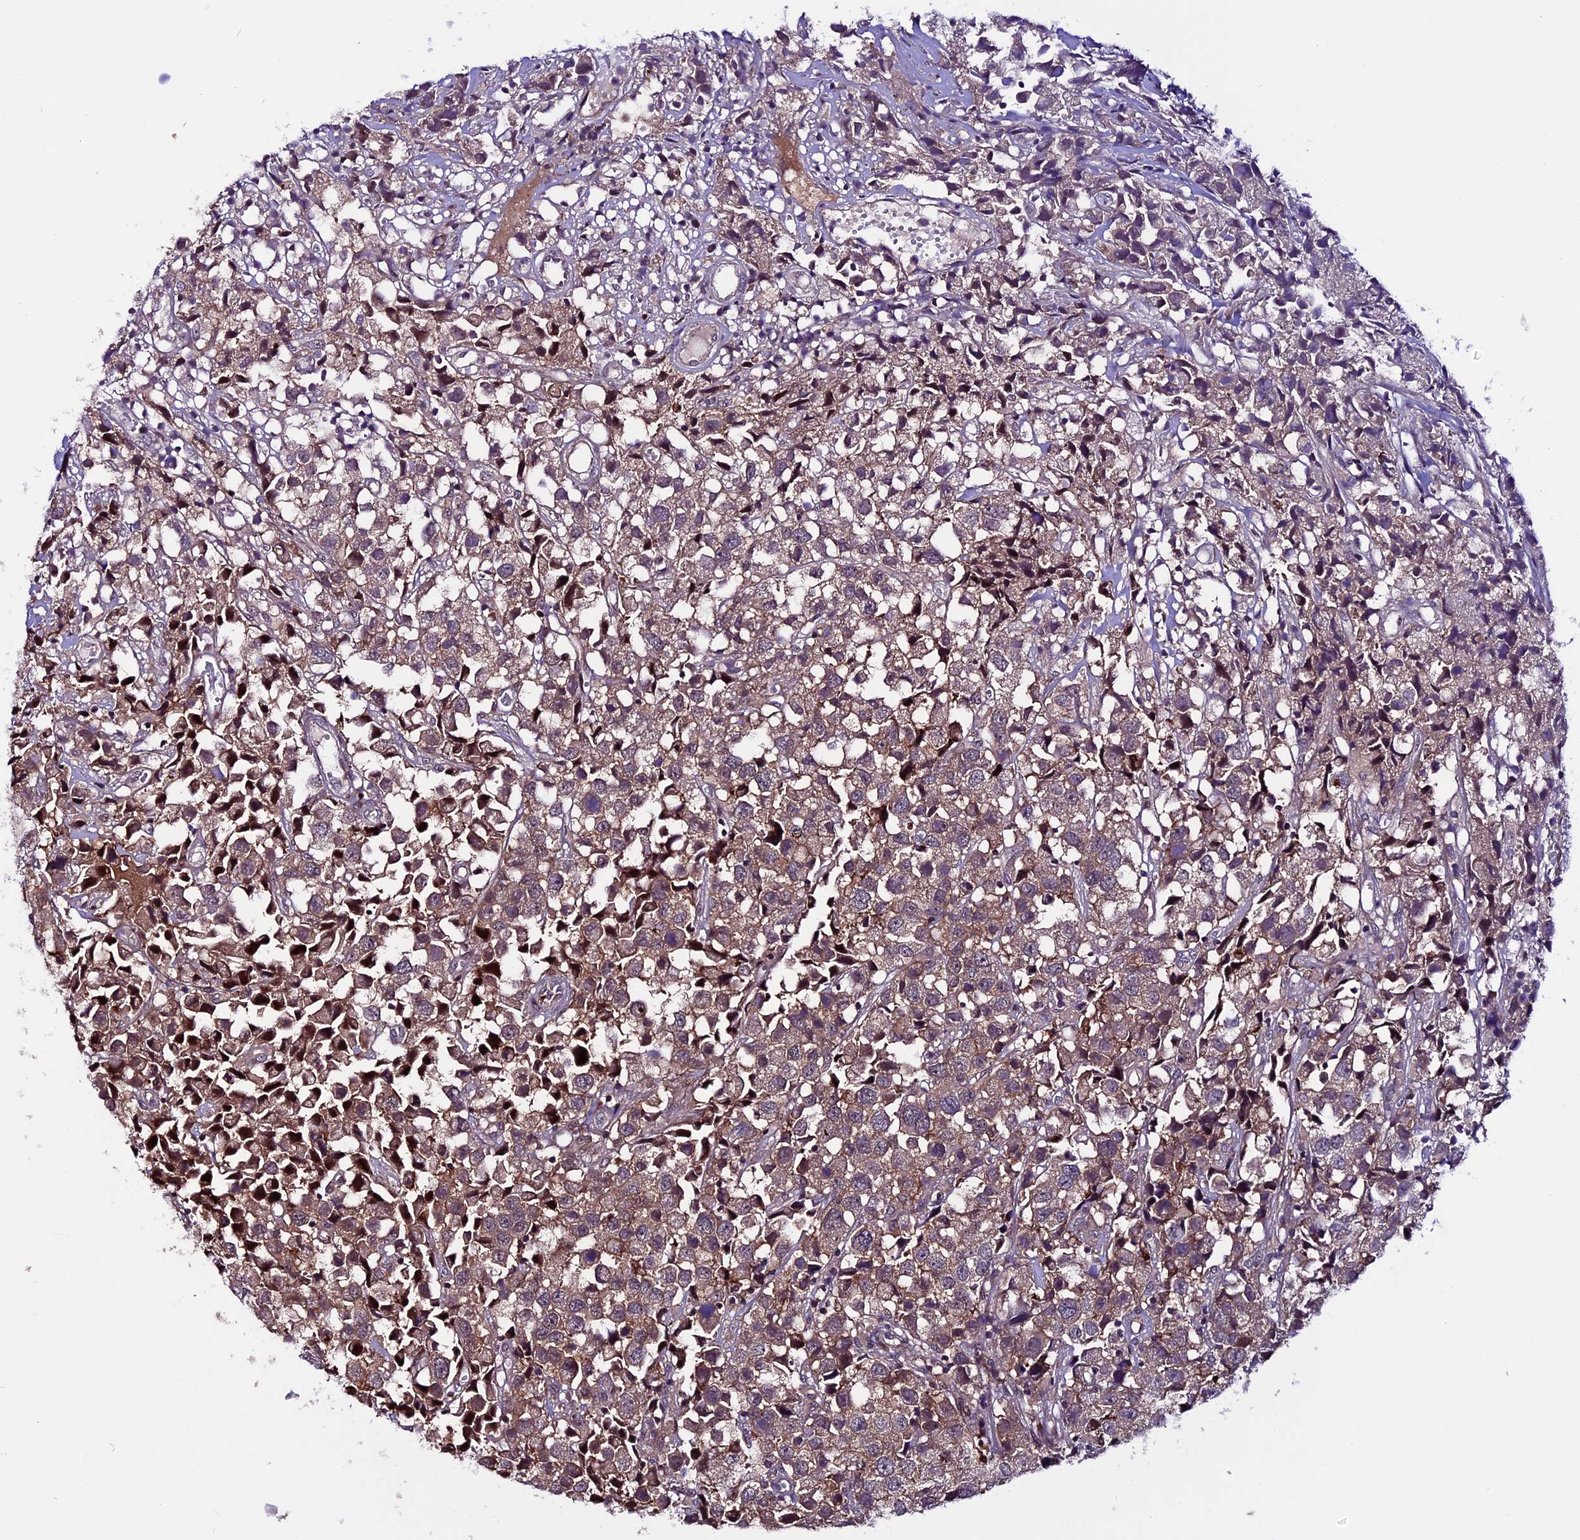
{"staining": {"intensity": "moderate", "quantity": "<25%", "location": "cytoplasmic/membranous"}, "tissue": "urothelial cancer", "cell_type": "Tumor cells", "image_type": "cancer", "snomed": [{"axis": "morphology", "description": "Urothelial carcinoma, High grade"}, {"axis": "topography", "description": "Urinary bladder"}], "caption": "Tumor cells reveal moderate cytoplasmic/membranous staining in about <25% of cells in high-grade urothelial carcinoma.", "gene": "XKR7", "patient": {"sex": "female", "age": 75}}